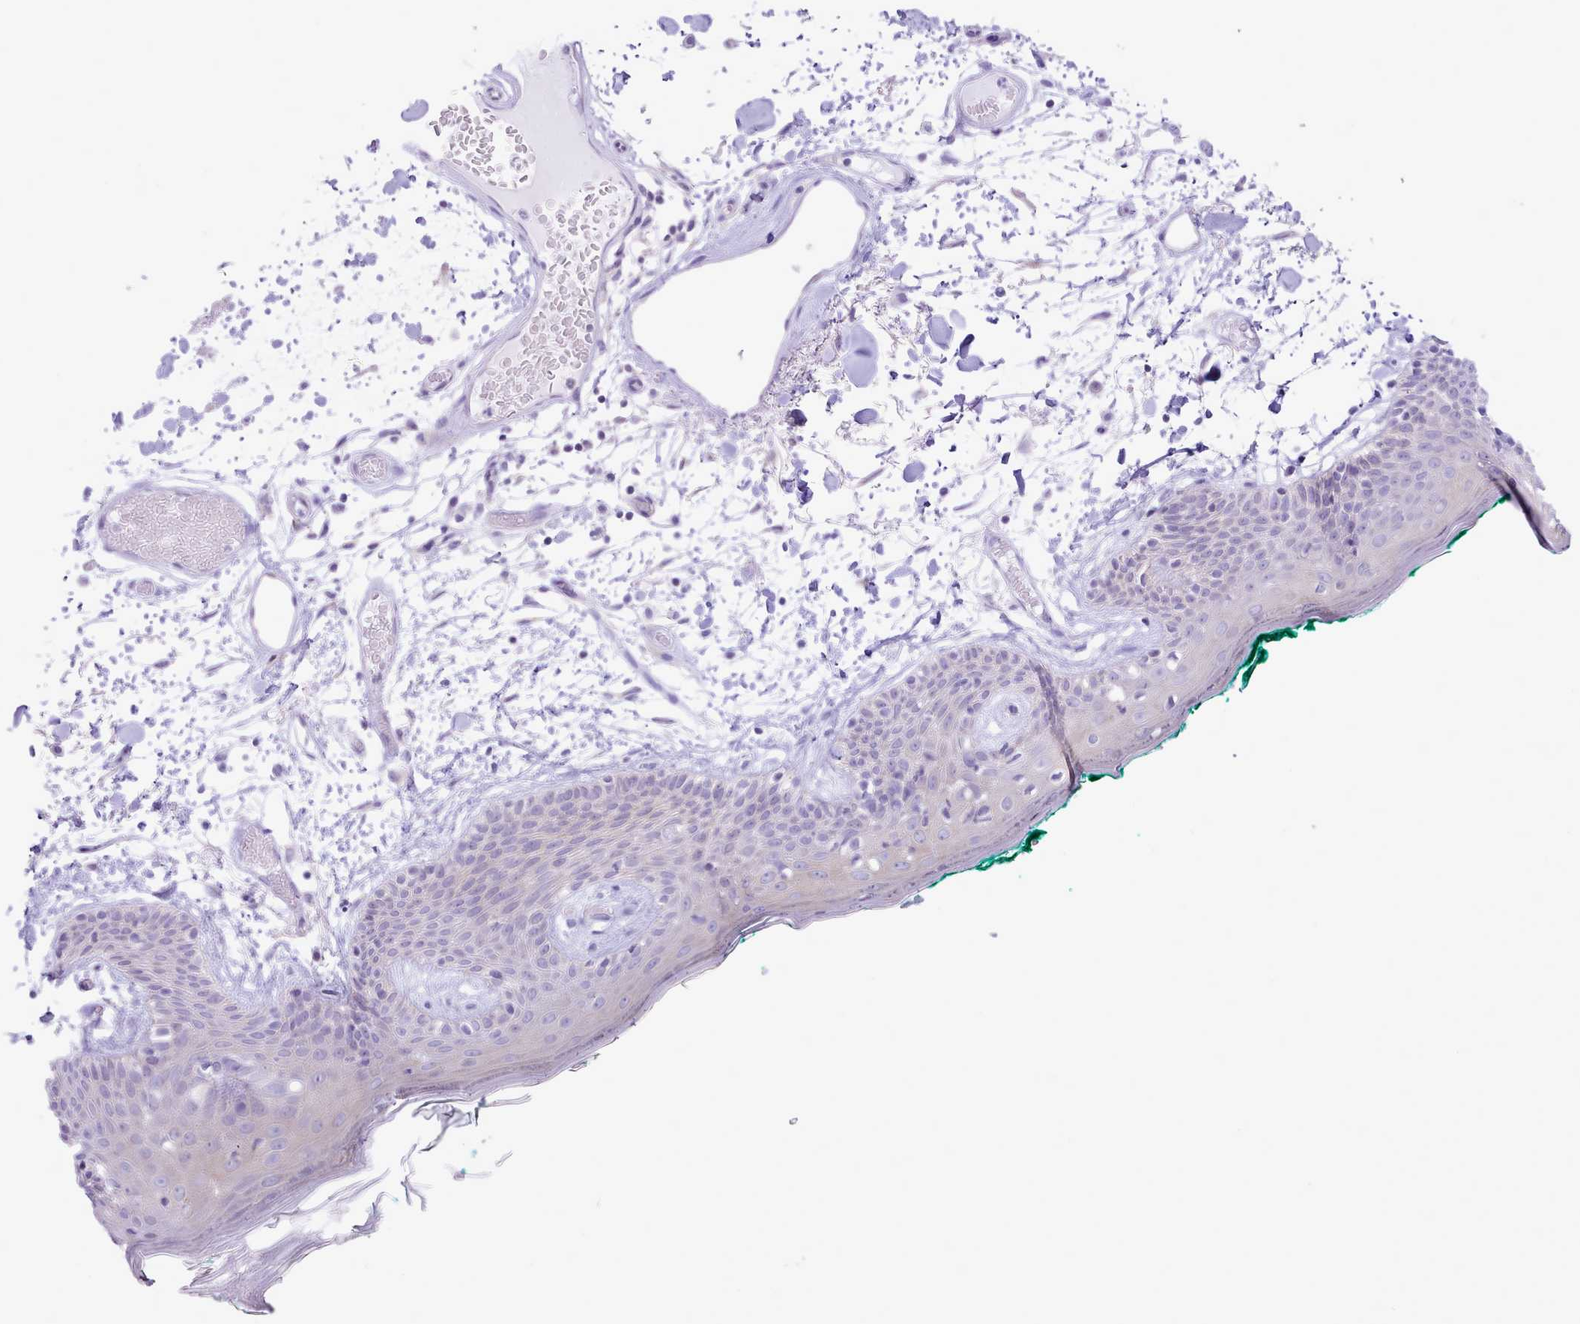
{"staining": {"intensity": "negative", "quantity": "none", "location": "none"}, "tissue": "skin", "cell_type": "Fibroblasts", "image_type": "normal", "snomed": [{"axis": "morphology", "description": "Normal tissue, NOS"}, {"axis": "topography", "description": "Skin"}], "caption": "A high-resolution histopathology image shows immunohistochemistry (IHC) staining of unremarkable skin, which shows no significant expression in fibroblasts.", "gene": "MDFI", "patient": {"sex": "male", "age": 79}}